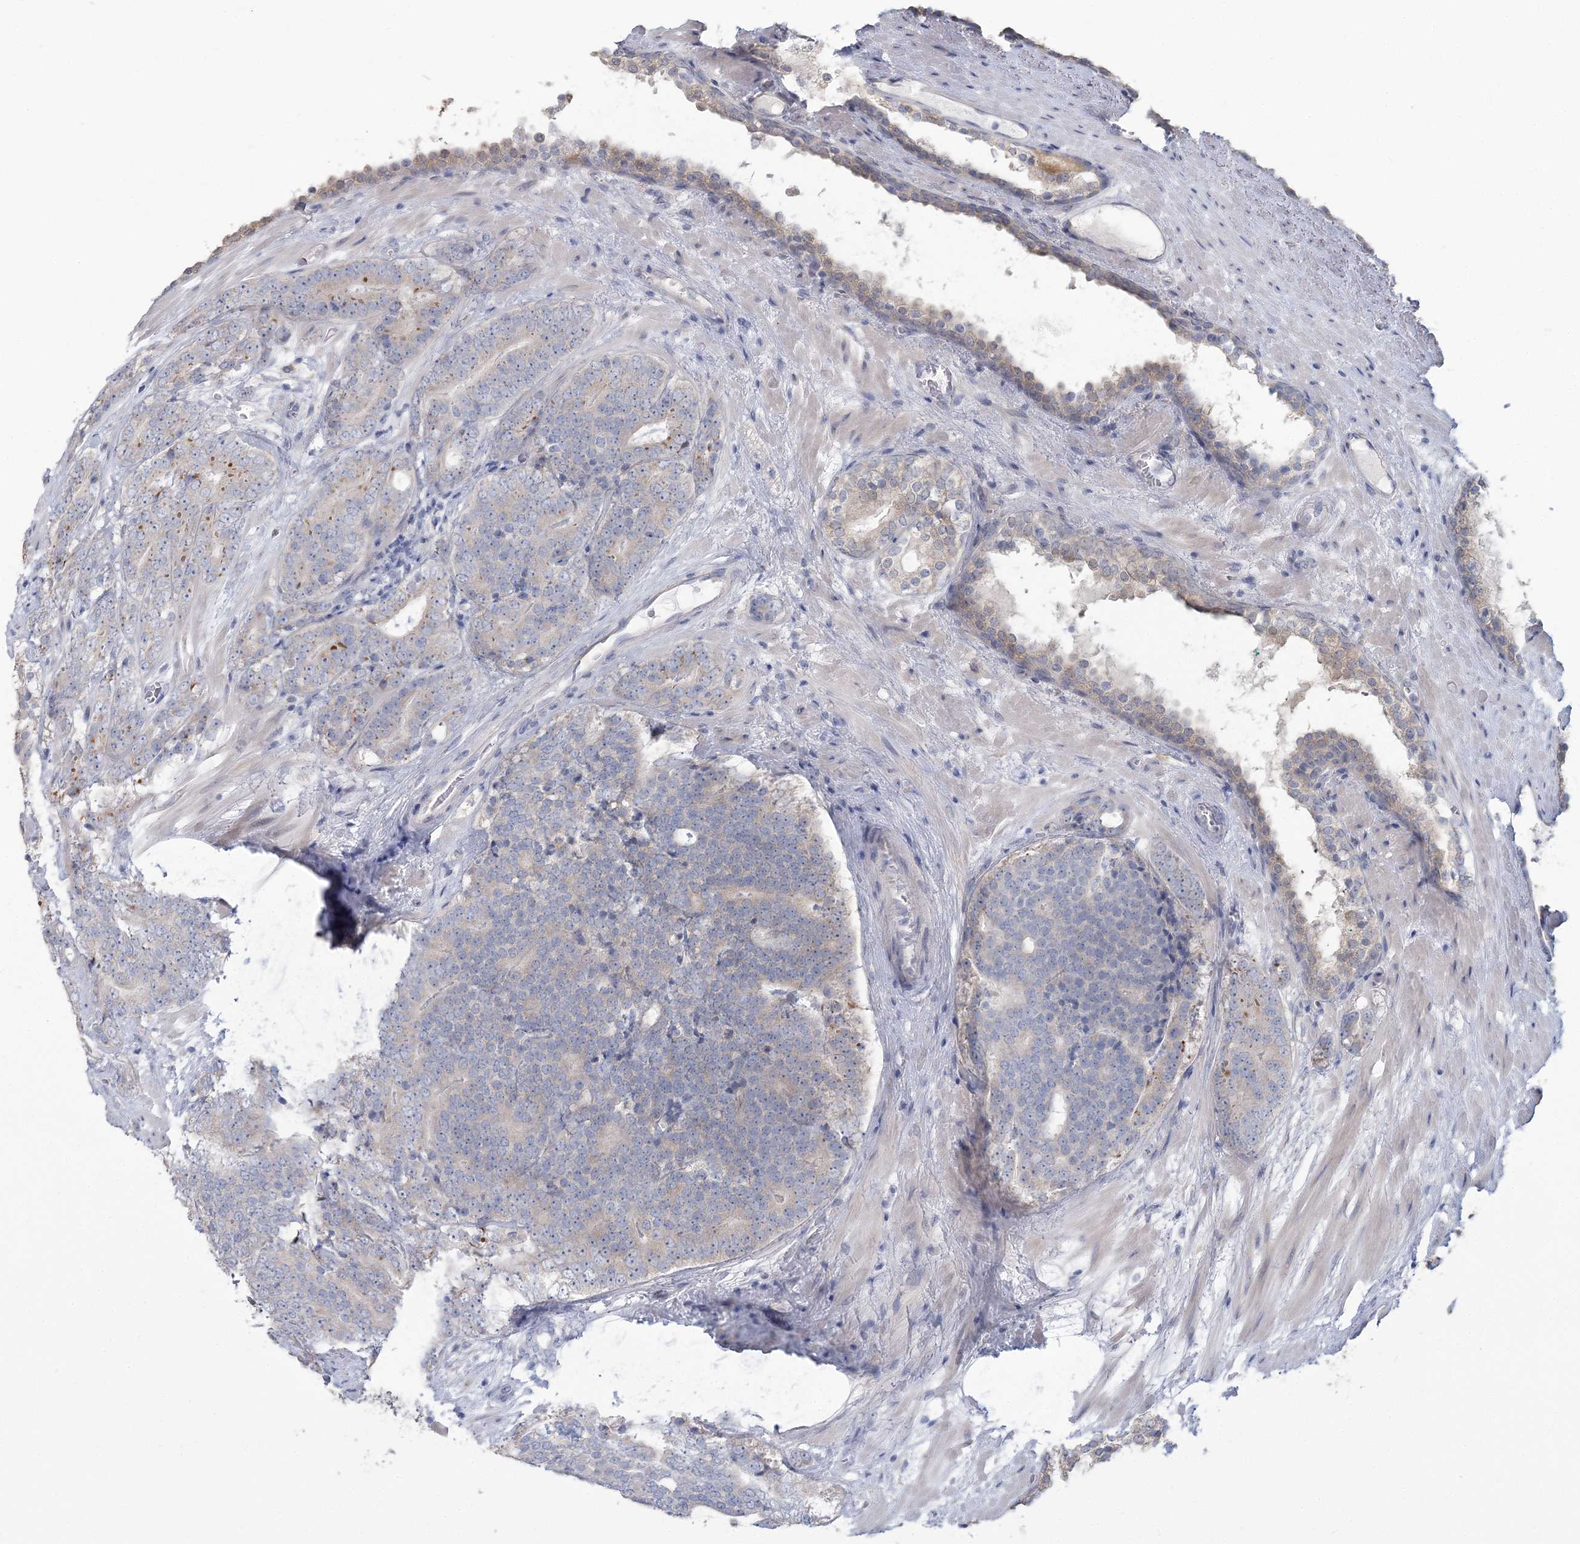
{"staining": {"intensity": "negative", "quantity": "none", "location": "none"}, "tissue": "prostate cancer", "cell_type": "Tumor cells", "image_type": "cancer", "snomed": [{"axis": "morphology", "description": "Adenocarcinoma, High grade"}, {"axis": "topography", "description": "Prostate"}], "caption": "A high-resolution photomicrograph shows immunohistochemistry (IHC) staining of prostate cancer, which exhibits no significant expression in tumor cells. The staining is performed using DAB (3,3'-diaminobenzidine) brown chromogen with nuclei counter-stained in using hematoxylin.", "gene": "CMBL", "patient": {"sex": "male", "age": 56}}